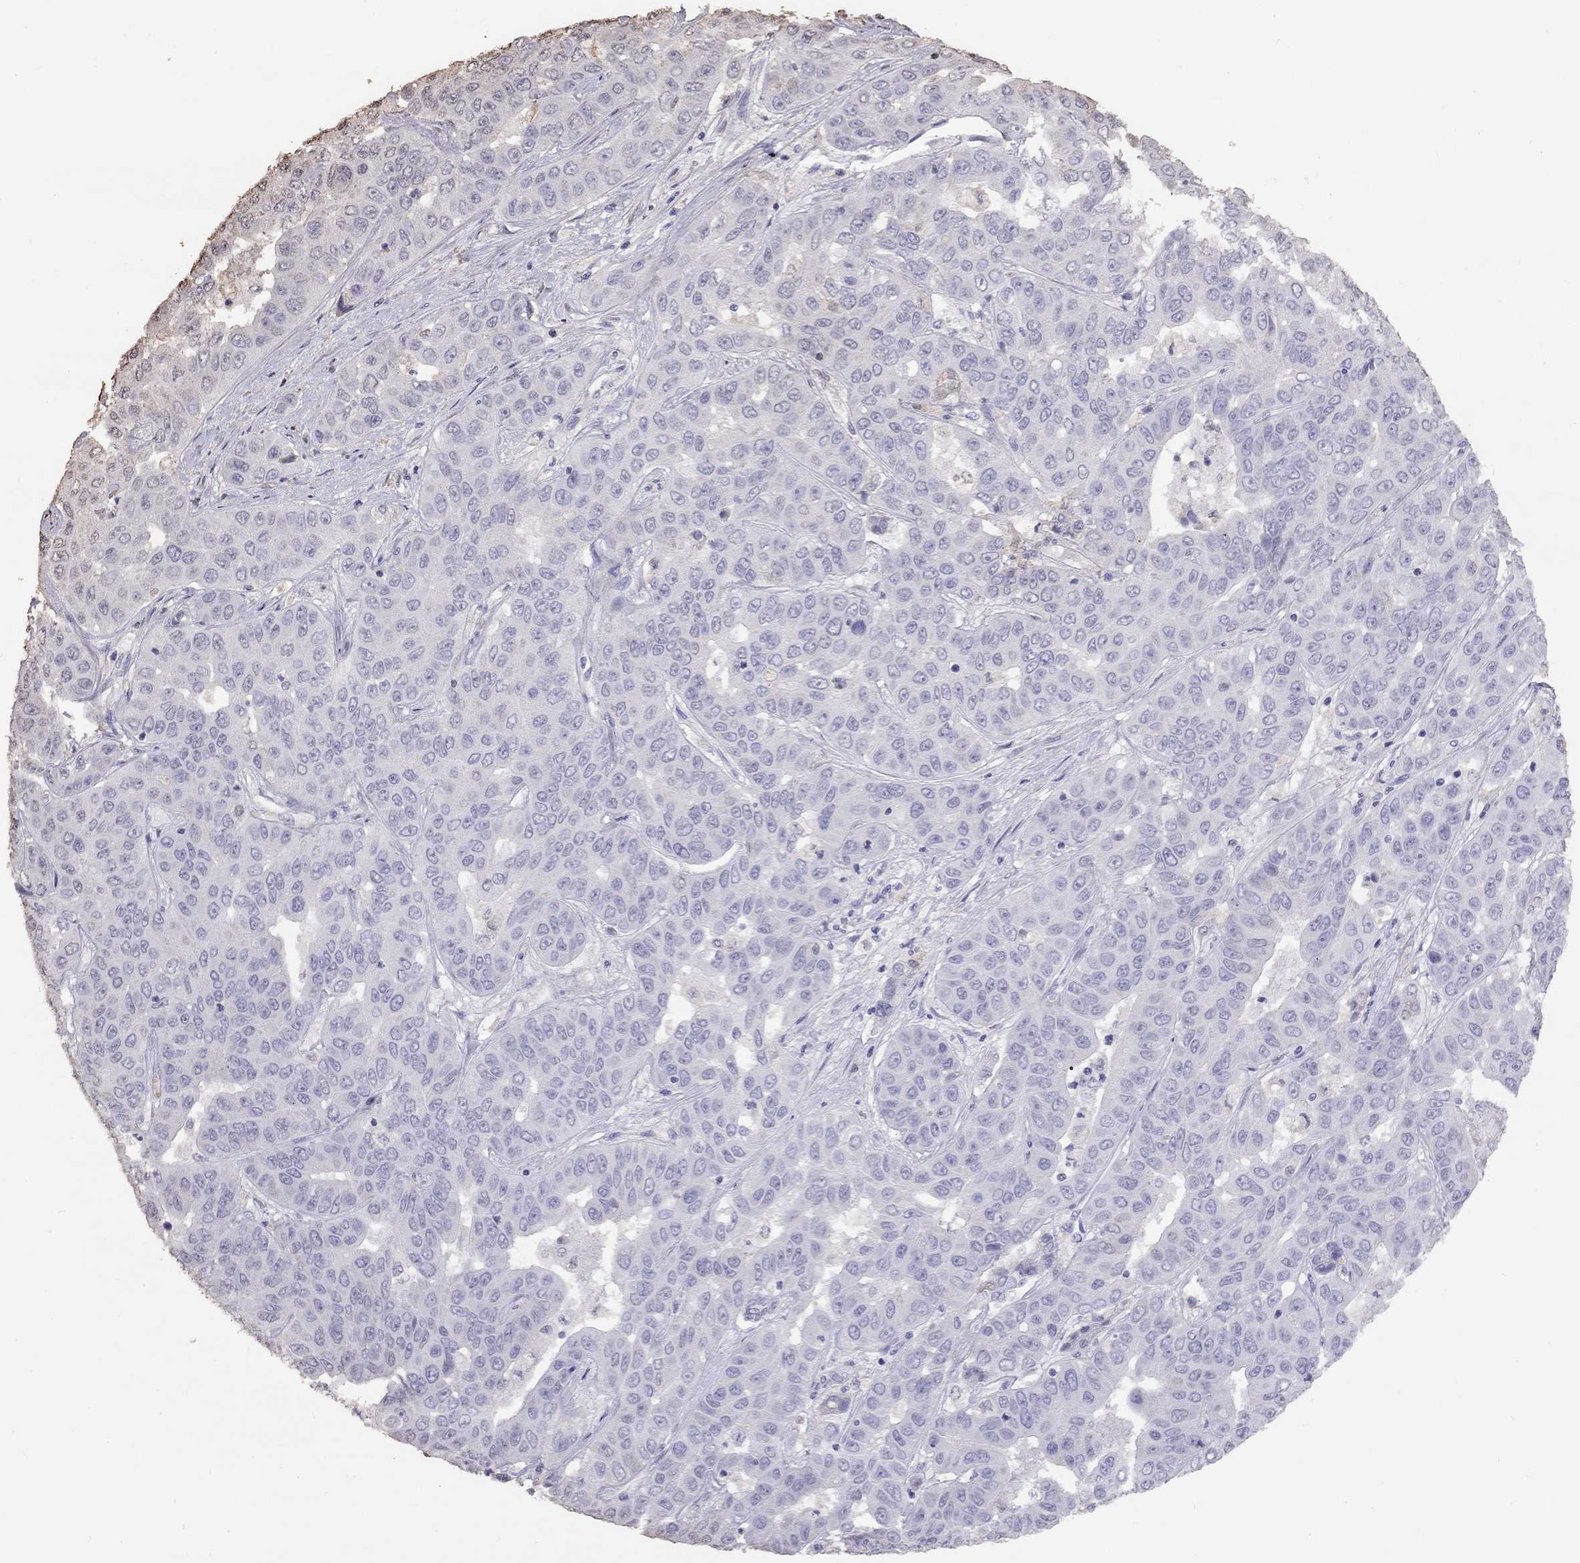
{"staining": {"intensity": "negative", "quantity": "none", "location": "none"}, "tissue": "liver cancer", "cell_type": "Tumor cells", "image_type": "cancer", "snomed": [{"axis": "morphology", "description": "Cholangiocarcinoma"}, {"axis": "topography", "description": "Liver"}], "caption": "Tumor cells show no significant expression in liver cancer.", "gene": "SUN3", "patient": {"sex": "female", "age": 52}}